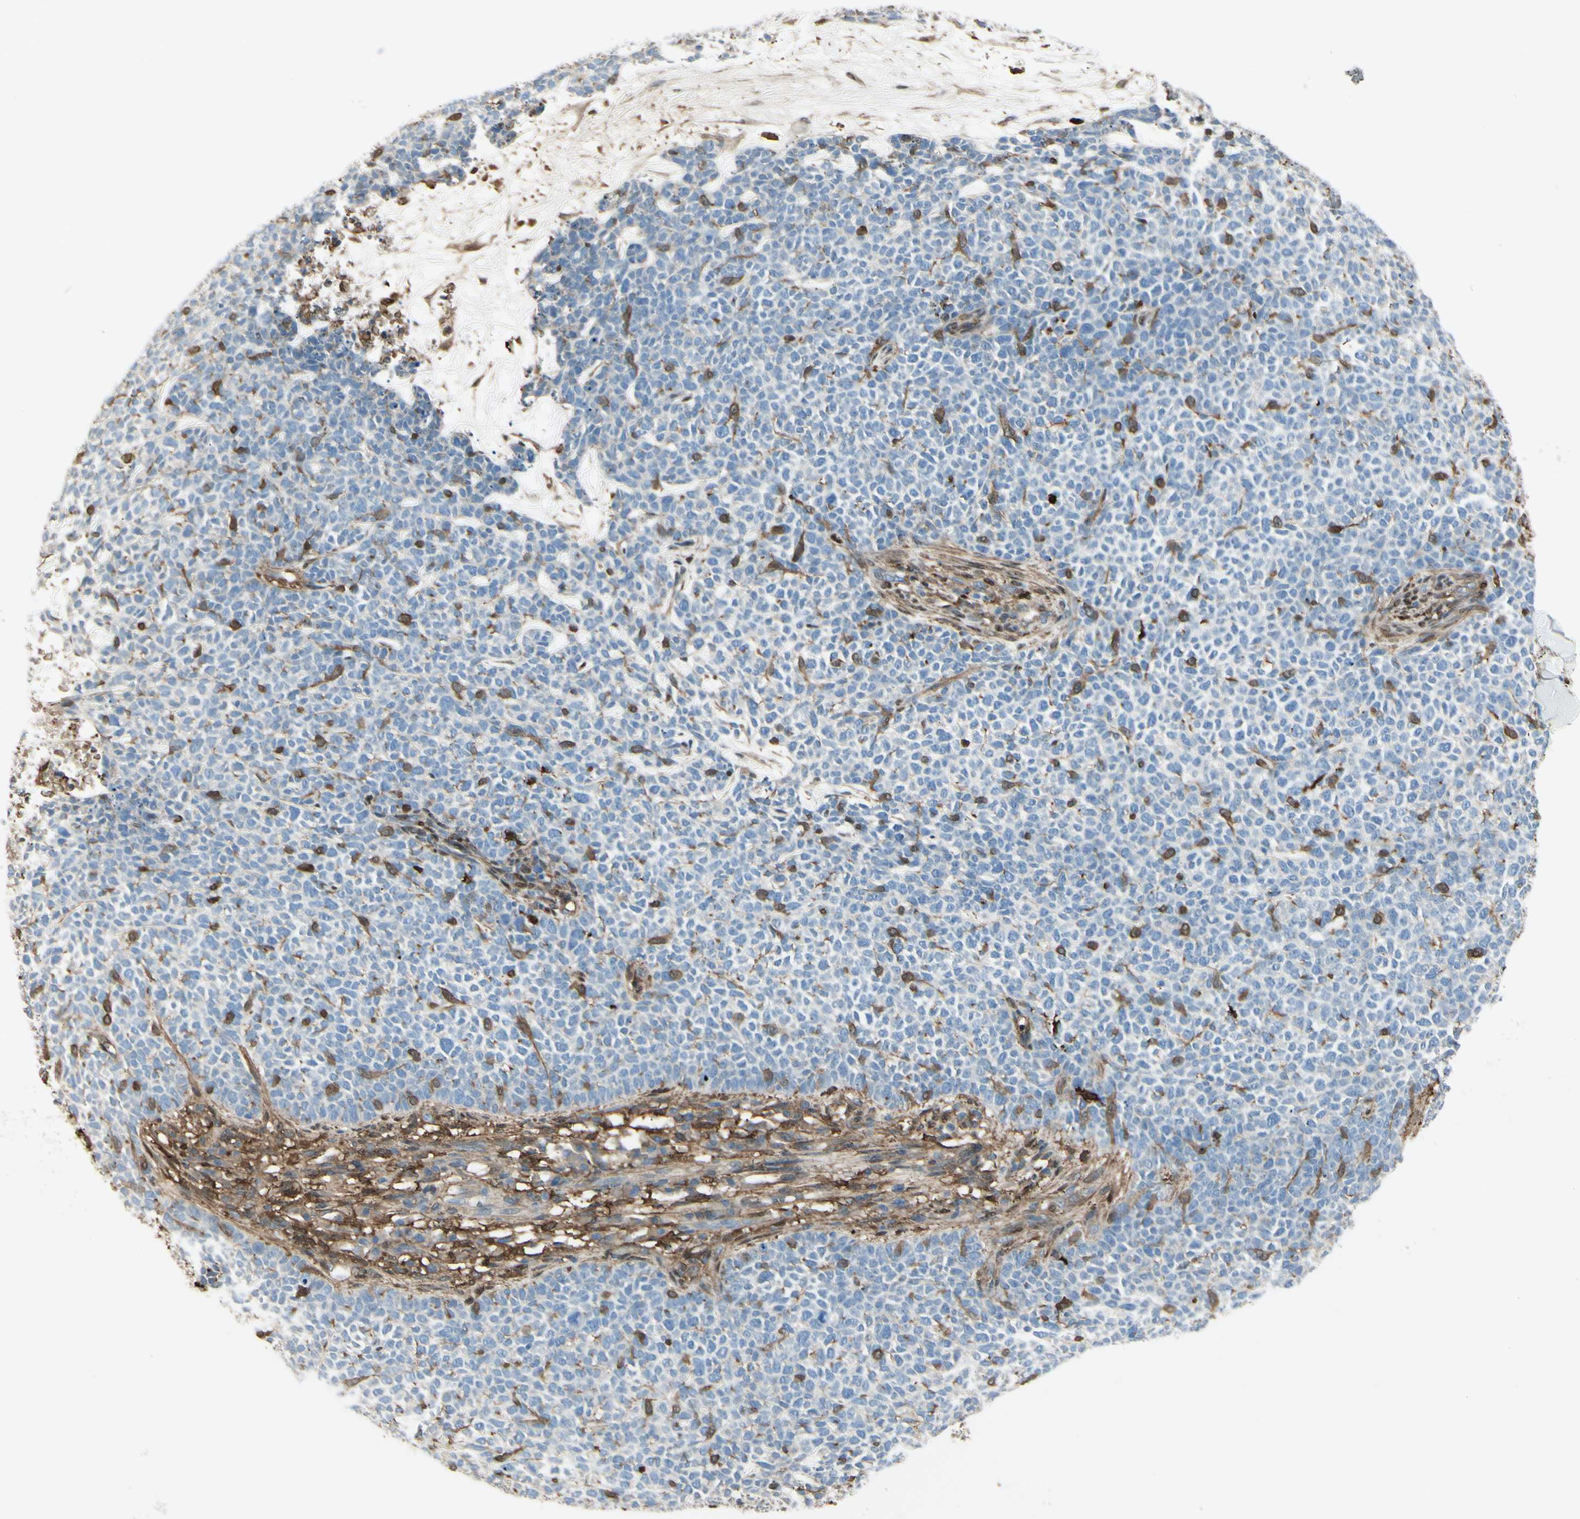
{"staining": {"intensity": "negative", "quantity": "none", "location": "none"}, "tissue": "skin cancer", "cell_type": "Tumor cells", "image_type": "cancer", "snomed": [{"axis": "morphology", "description": "Basal cell carcinoma"}, {"axis": "topography", "description": "Skin"}], "caption": "Immunohistochemistry histopathology image of neoplastic tissue: skin basal cell carcinoma stained with DAB (3,3'-diaminobenzidine) exhibits no significant protein staining in tumor cells.", "gene": "GSN", "patient": {"sex": "female", "age": 84}}